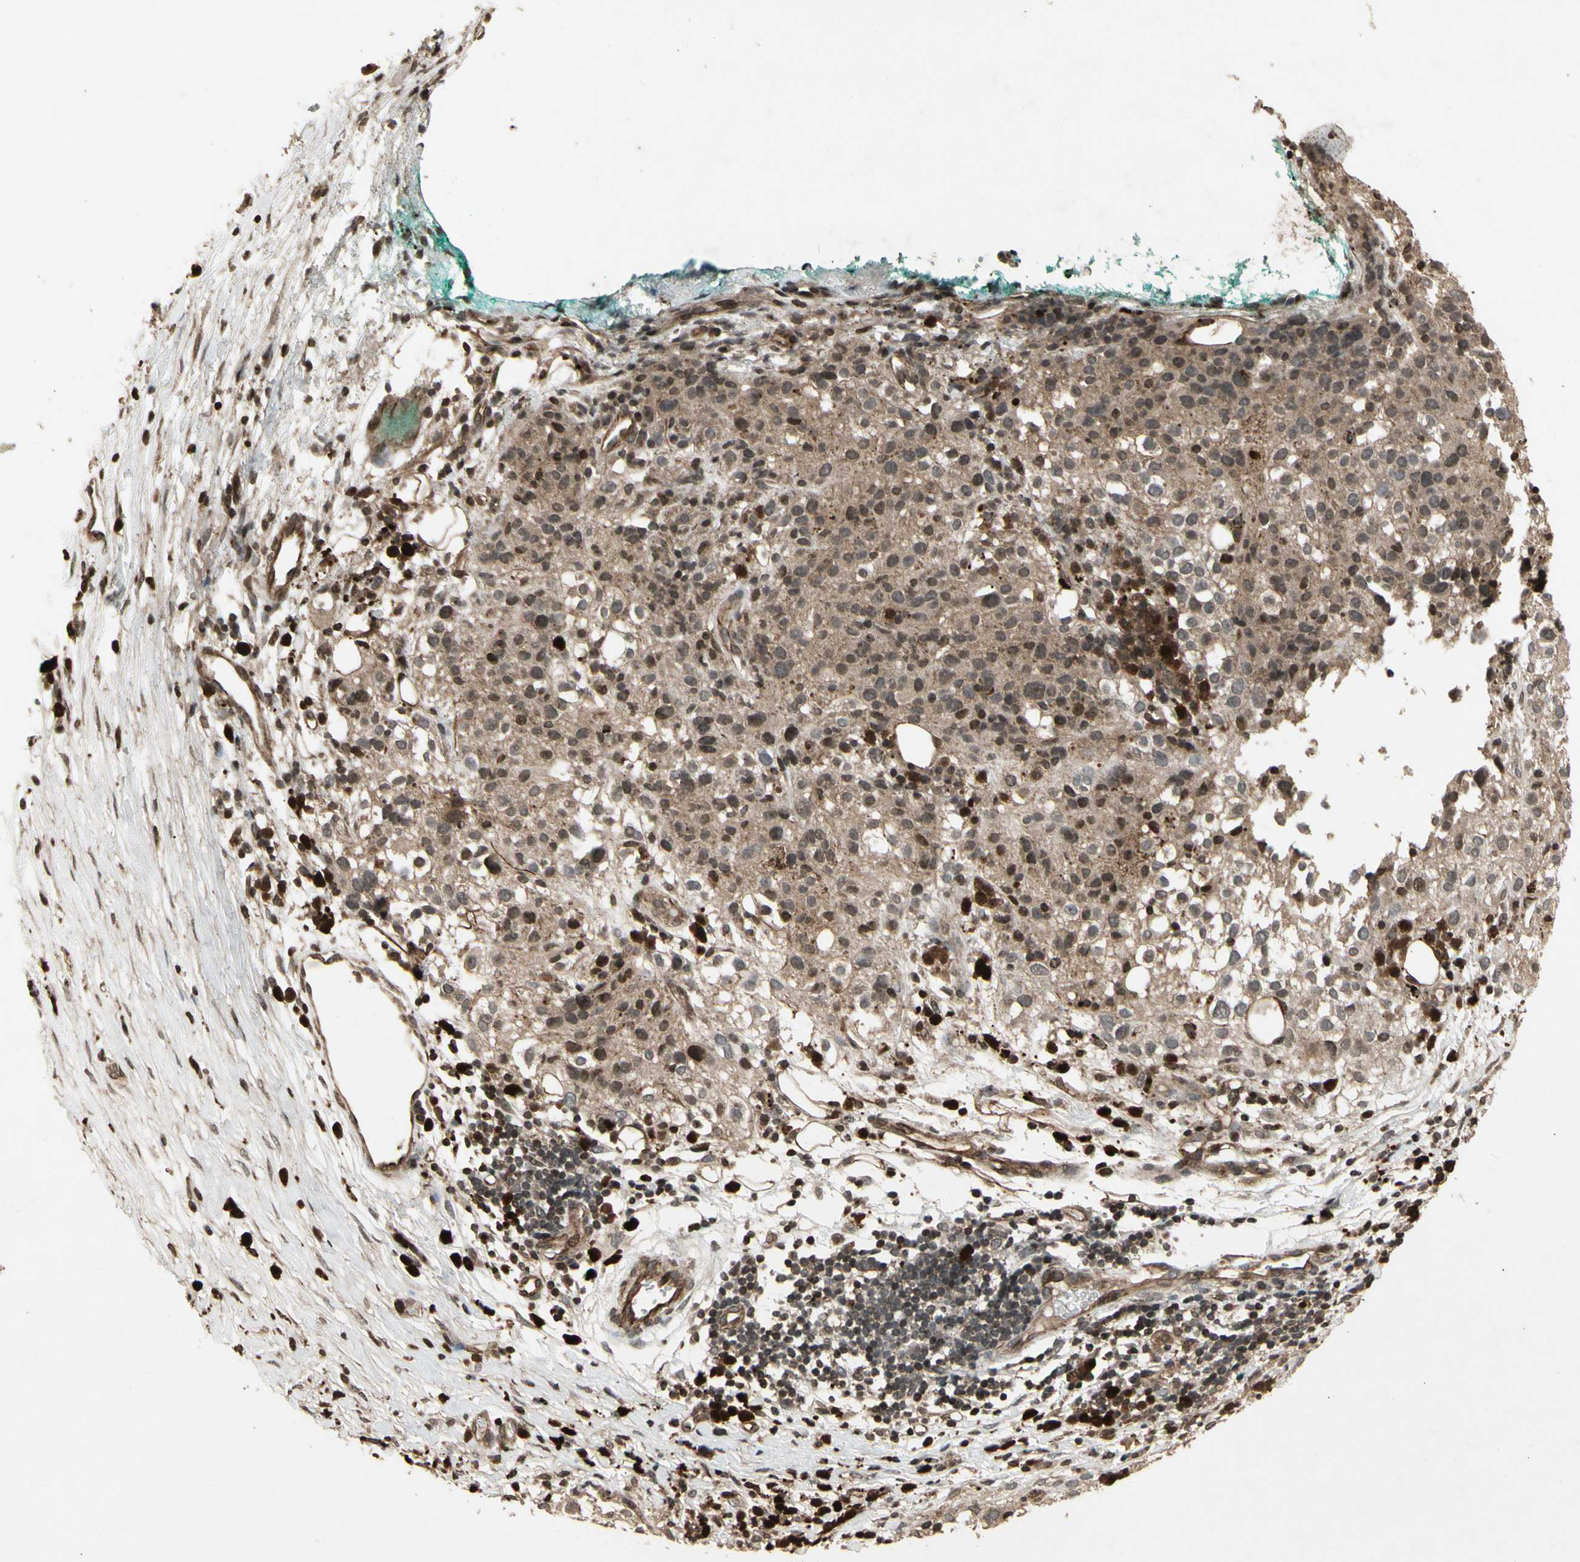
{"staining": {"intensity": "moderate", "quantity": ">75%", "location": "cytoplasmic/membranous"}, "tissue": "melanoma", "cell_type": "Tumor cells", "image_type": "cancer", "snomed": [{"axis": "morphology", "description": "Necrosis, NOS"}, {"axis": "morphology", "description": "Malignant melanoma, NOS"}, {"axis": "topography", "description": "Skin"}], "caption": "IHC (DAB) staining of human malignant melanoma shows moderate cytoplasmic/membranous protein staining in approximately >75% of tumor cells.", "gene": "GLRX", "patient": {"sex": "female", "age": 87}}